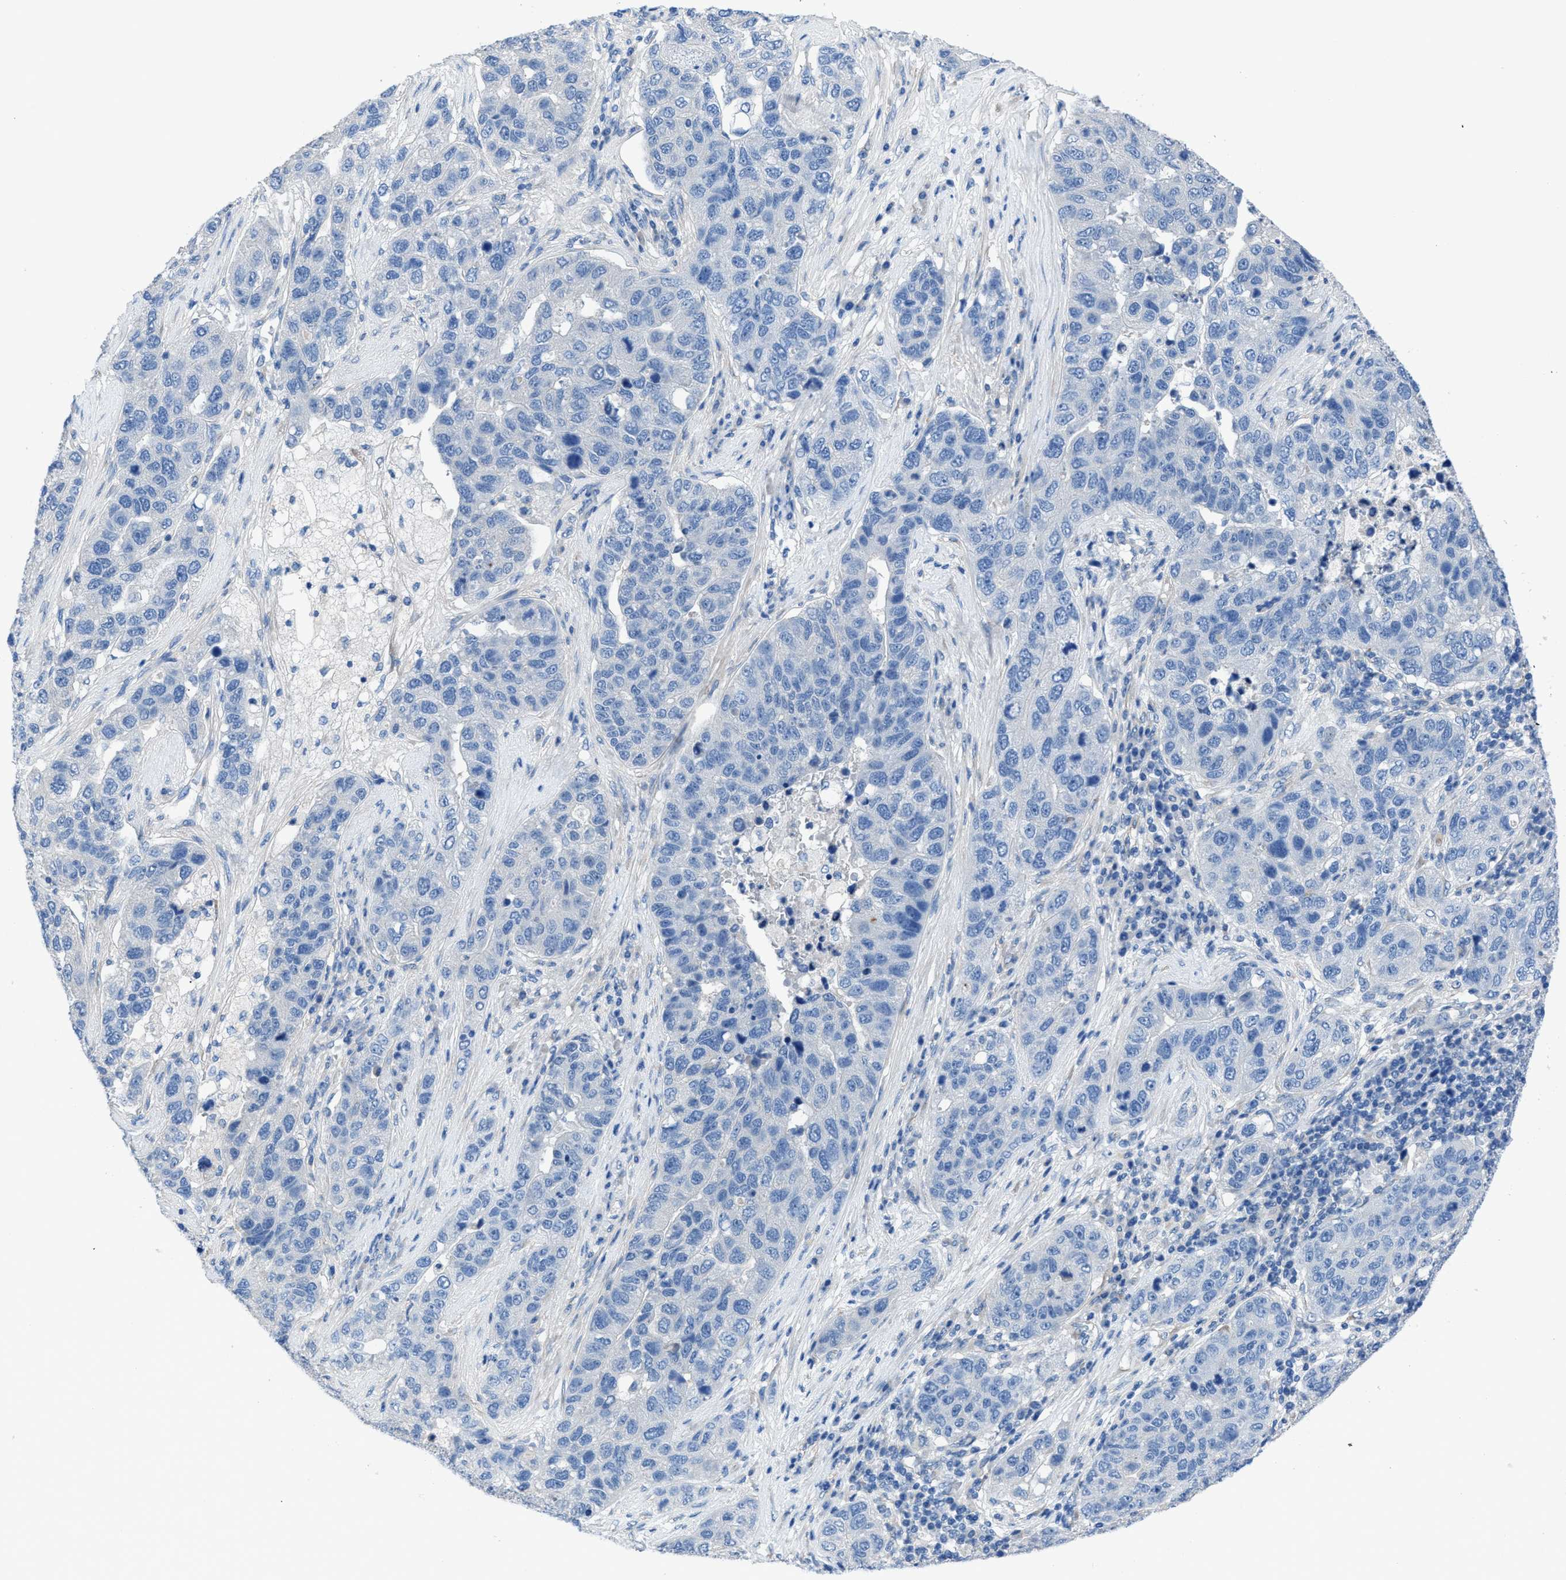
{"staining": {"intensity": "negative", "quantity": "none", "location": "none"}, "tissue": "pancreatic cancer", "cell_type": "Tumor cells", "image_type": "cancer", "snomed": [{"axis": "morphology", "description": "Adenocarcinoma, NOS"}, {"axis": "topography", "description": "Pancreas"}], "caption": "DAB immunohistochemical staining of pancreatic cancer exhibits no significant expression in tumor cells.", "gene": "ITPR1", "patient": {"sex": "female", "age": 61}}